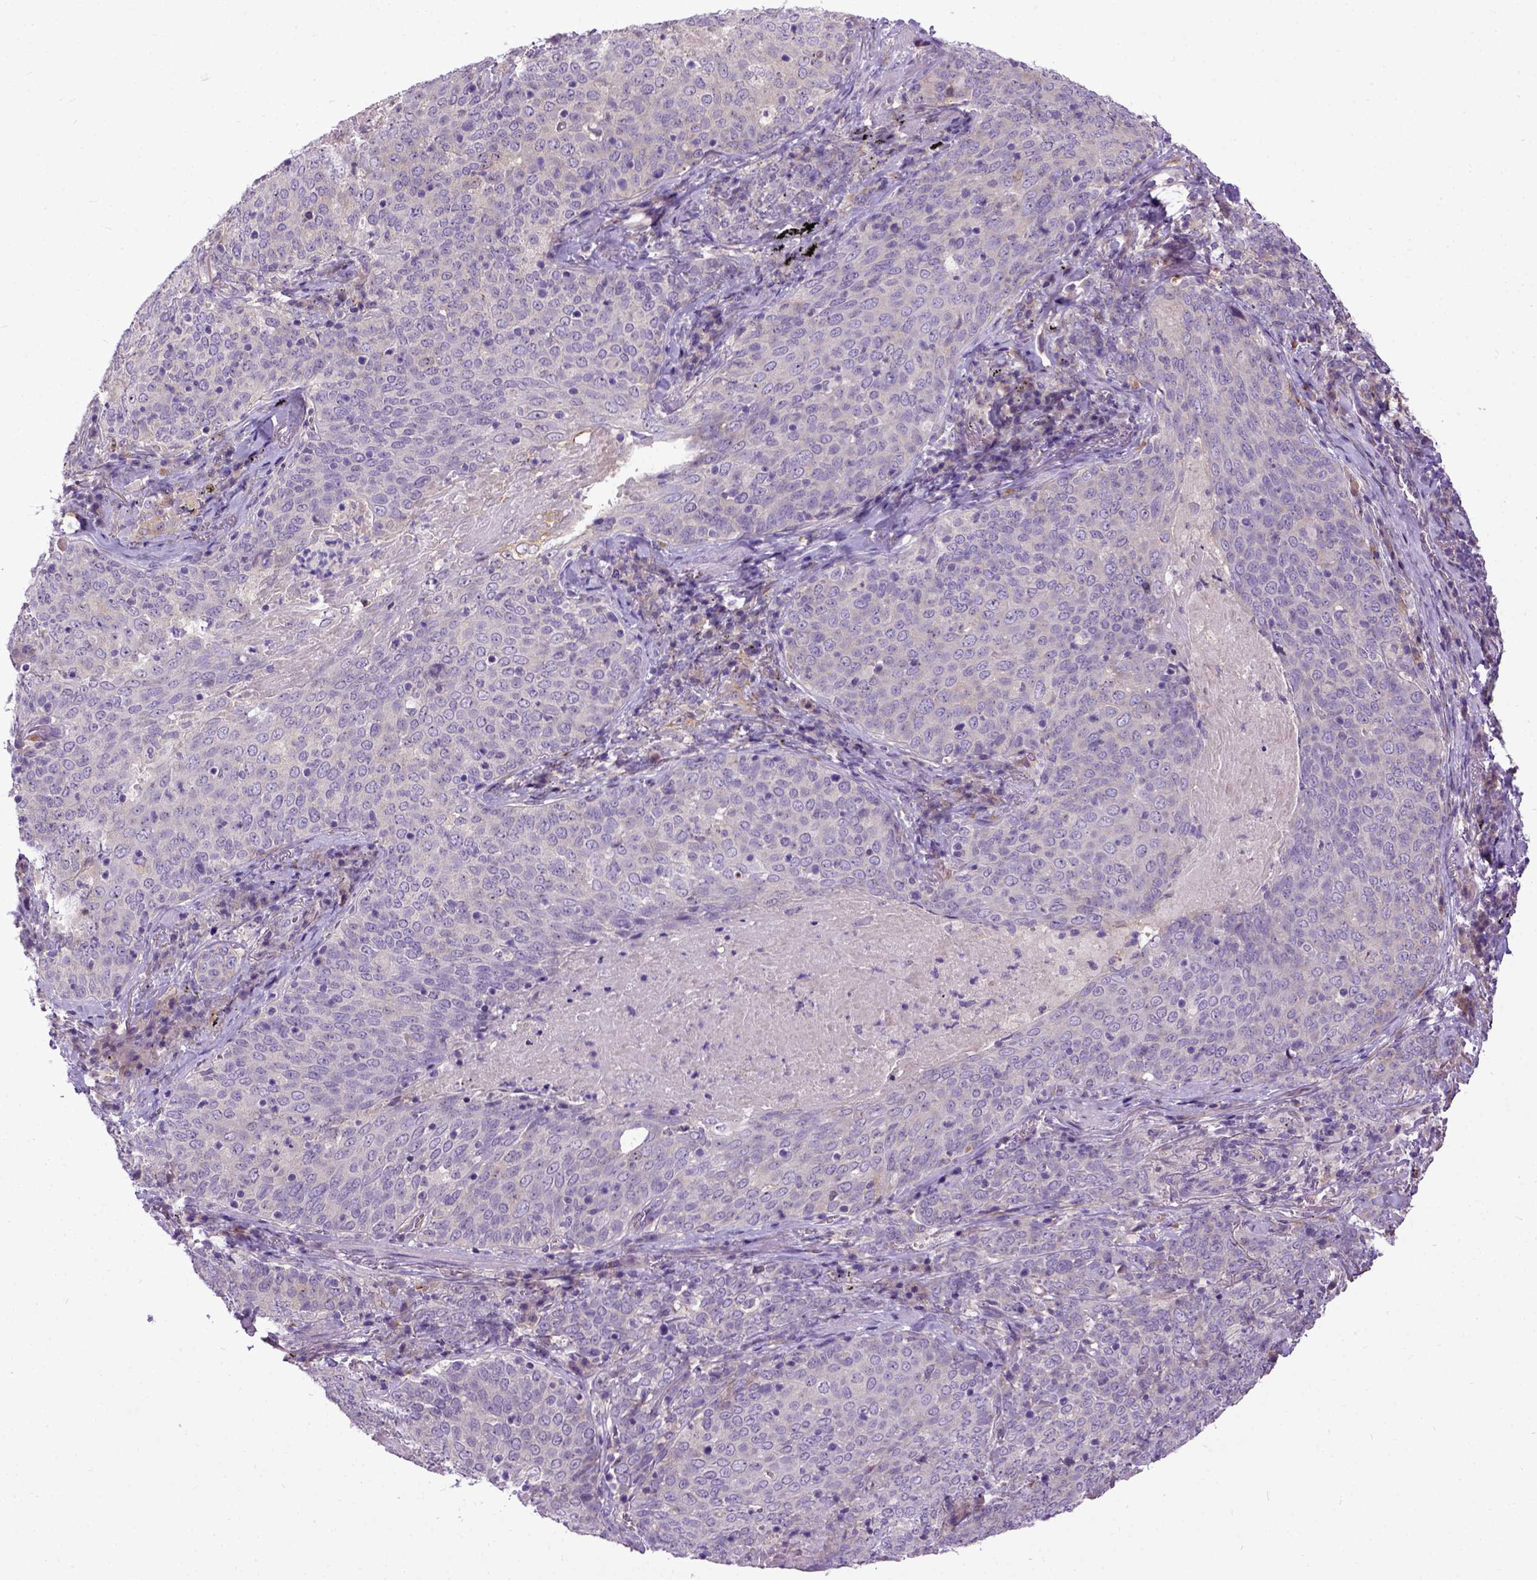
{"staining": {"intensity": "negative", "quantity": "none", "location": "none"}, "tissue": "lung cancer", "cell_type": "Tumor cells", "image_type": "cancer", "snomed": [{"axis": "morphology", "description": "Squamous cell carcinoma, NOS"}, {"axis": "topography", "description": "Lung"}], "caption": "Immunohistochemical staining of squamous cell carcinoma (lung) shows no significant expression in tumor cells.", "gene": "NEK5", "patient": {"sex": "male", "age": 82}}